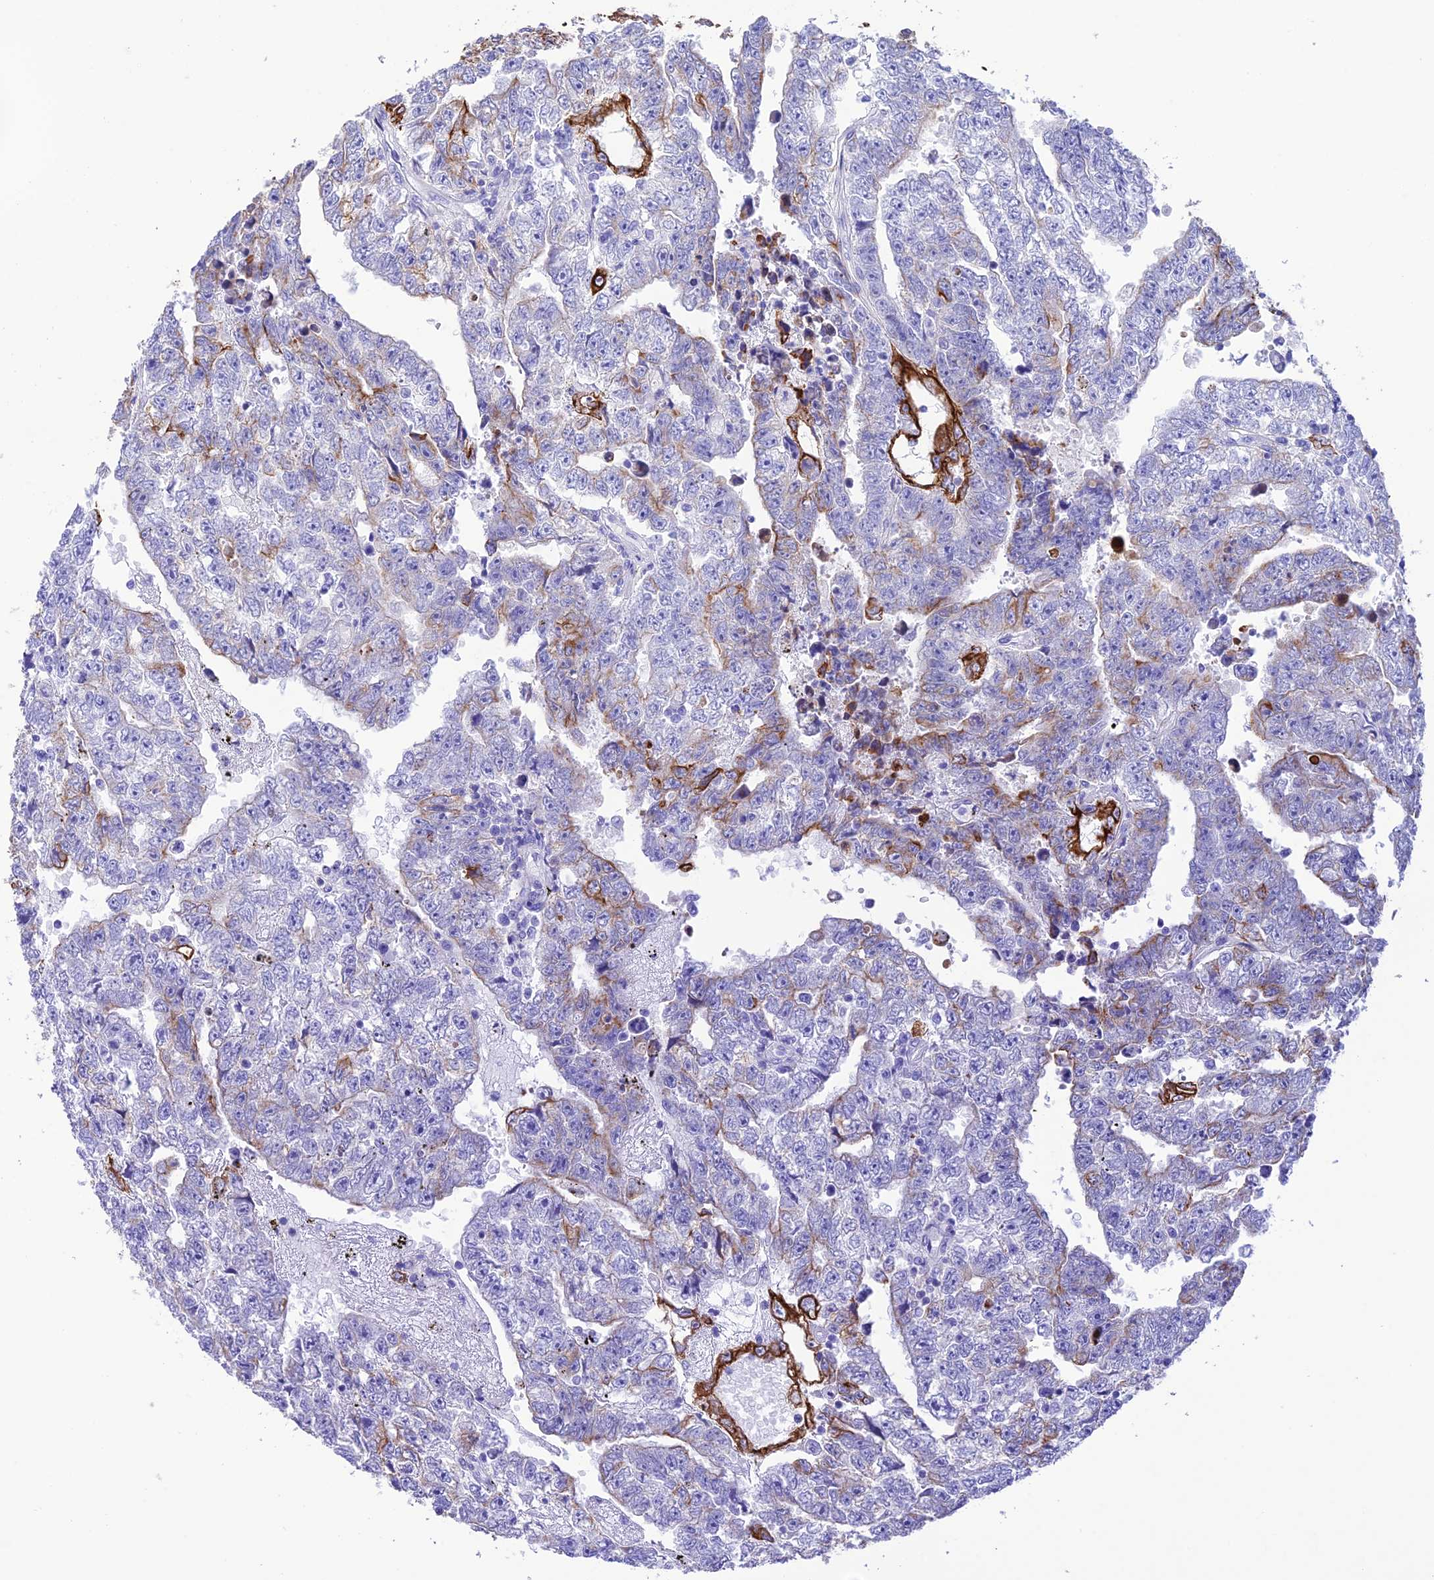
{"staining": {"intensity": "moderate", "quantity": "<25%", "location": "cytoplasmic/membranous"}, "tissue": "testis cancer", "cell_type": "Tumor cells", "image_type": "cancer", "snomed": [{"axis": "morphology", "description": "Carcinoma, Embryonal, NOS"}, {"axis": "topography", "description": "Testis"}], "caption": "A brown stain shows moderate cytoplasmic/membranous staining of a protein in testis embryonal carcinoma tumor cells.", "gene": "VPS52", "patient": {"sex": "male", "age": 25}}